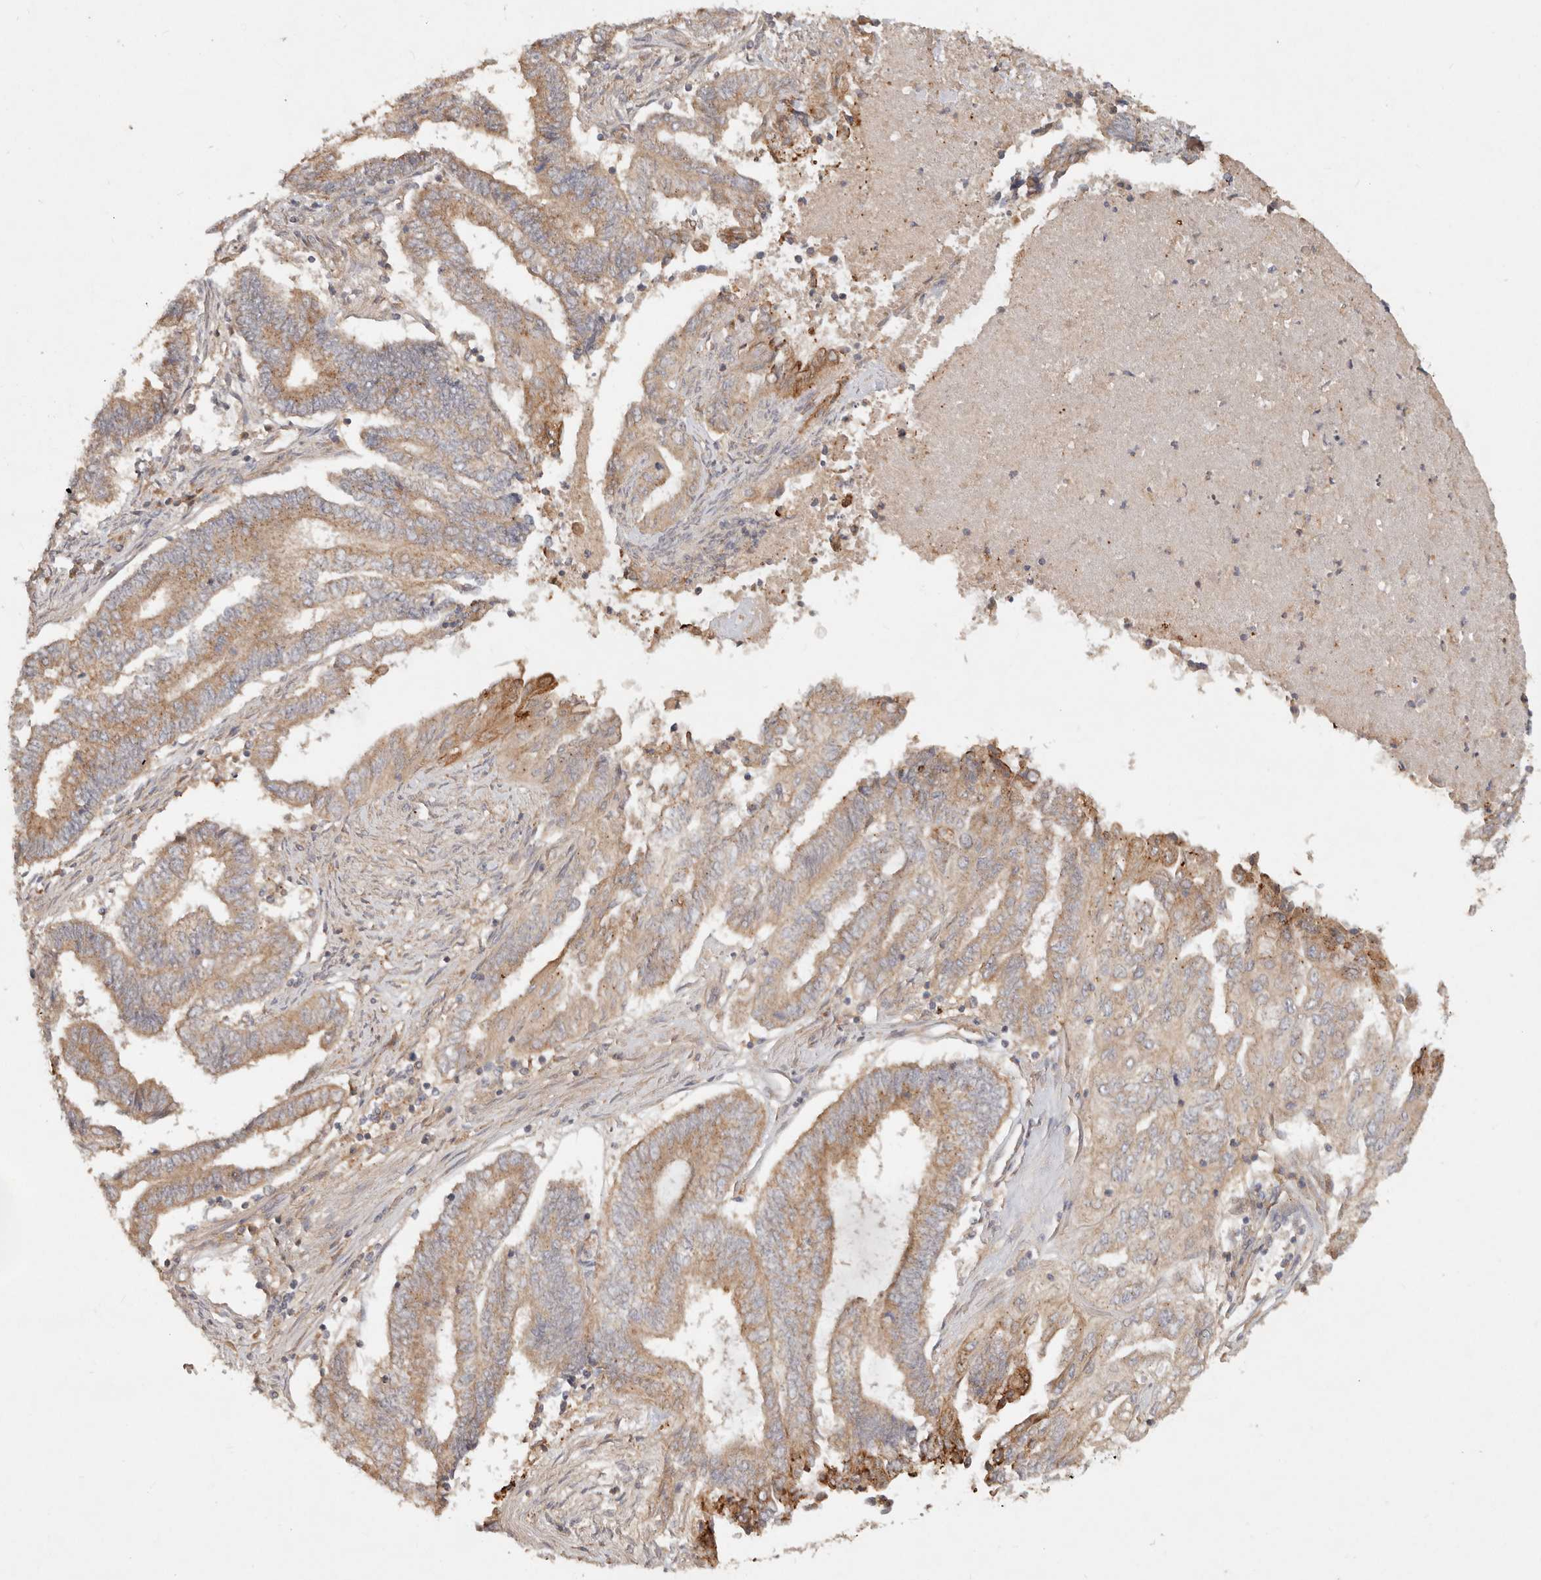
{"staining": {"intensity": "moderate", "quantity": ">75%", "location": "cytoplasmic/membranous"}, "tissue": "endometrial cancer", "cell_type": "Tumor cells", "image_type": "cancer", "snomed": [{"axis": "morphology", "description": "Adenocarcinoma, NOS"}, {"axis": "topography", "description": "Uterus"}, {"axis": "topography", "description": "Endometrium"}], "caption": "Human adenocarcinoma (endometrial) stained with a brown dye reveals moderate cytoplasmic/membranous positive staining in about >75% of tumor cells.", "gene": "HECTD3", "patient": {"sex": "female", "age": 70}}